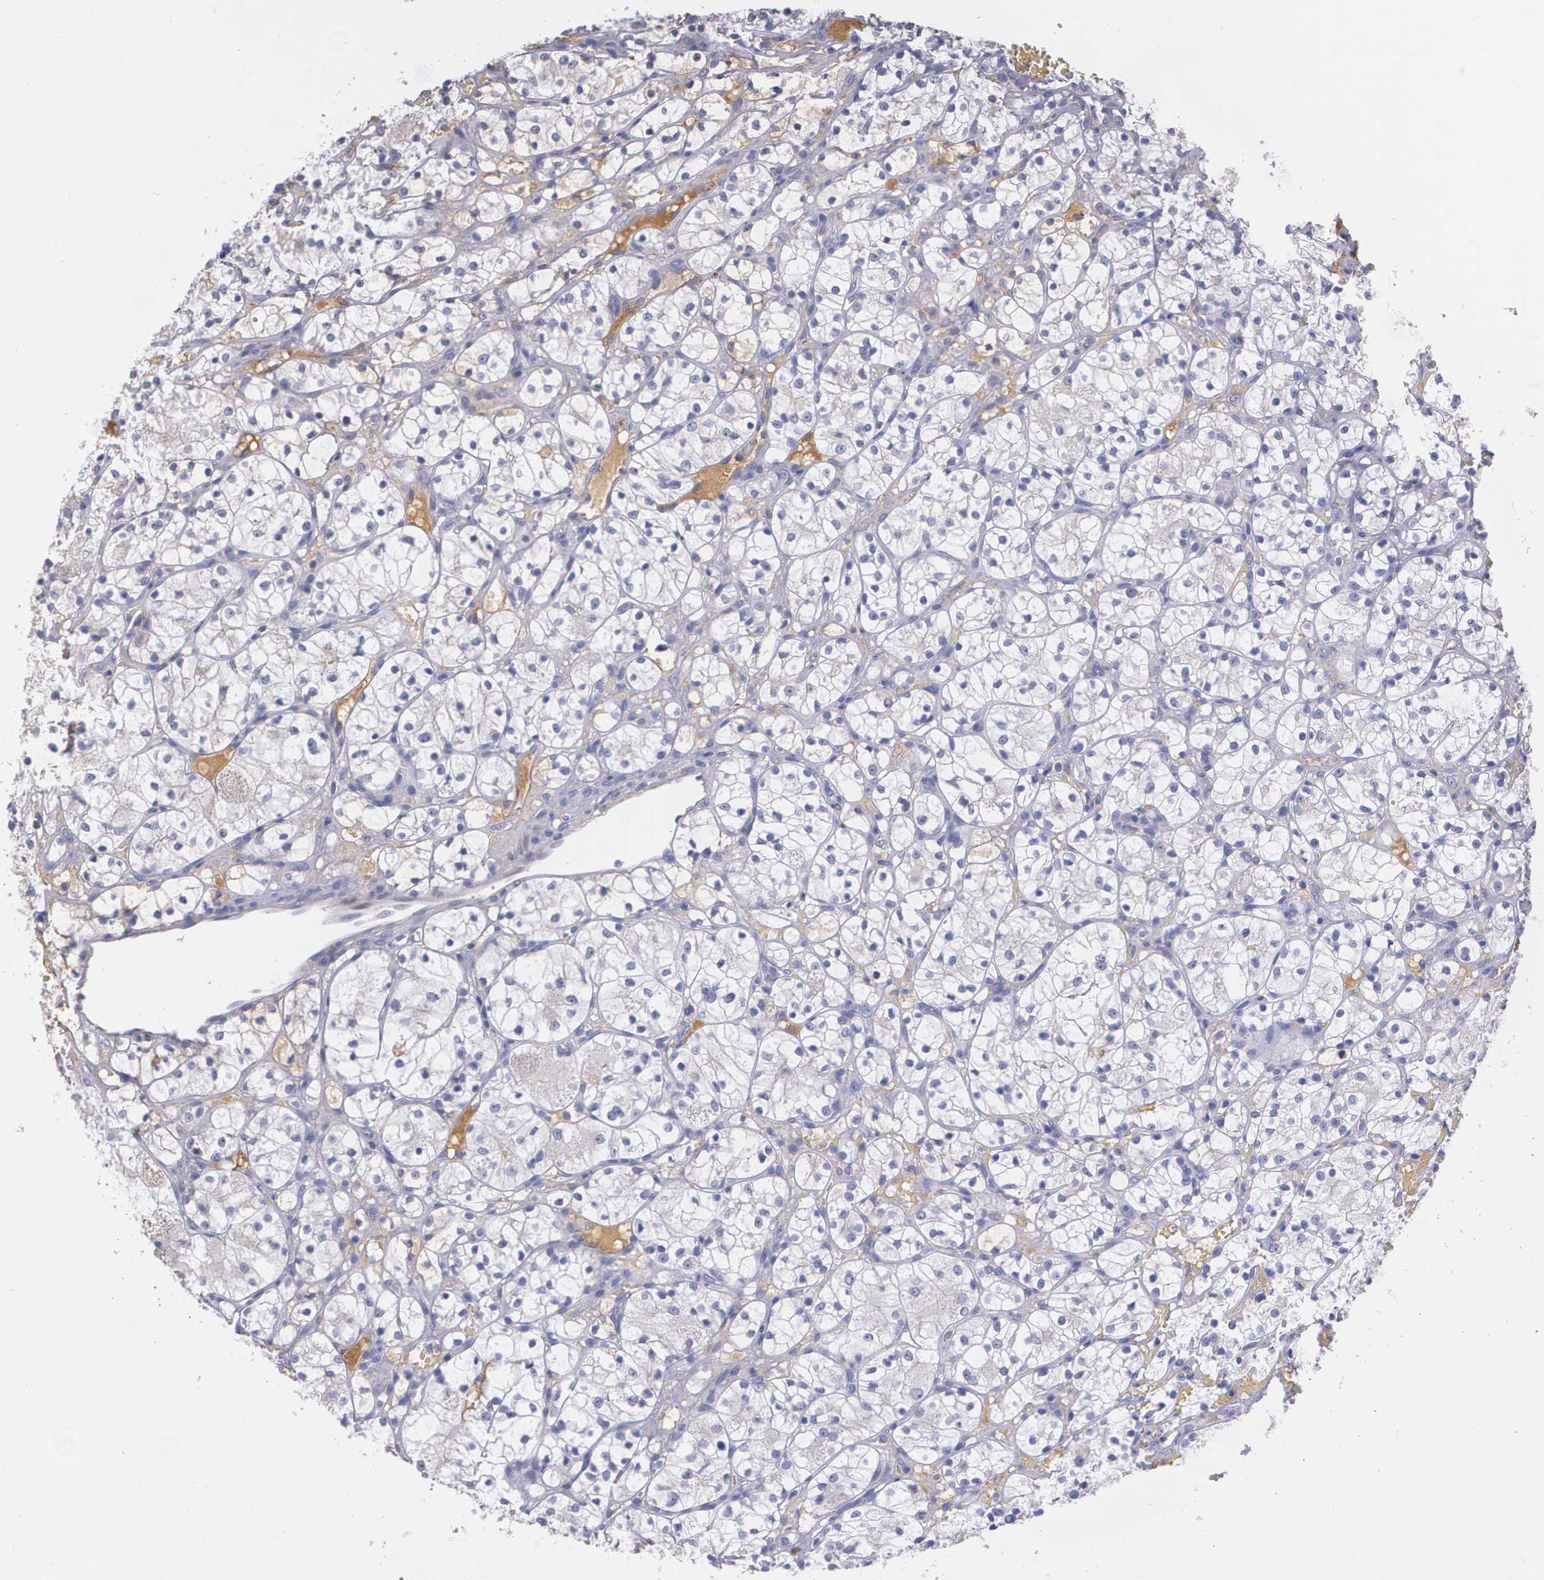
{"staining": {"intensity": "negative", "quantity": "none", "location": "none"}, "tissue": "renal cancer", "cell_type": "Tumor cells", "image_type": "cancer", "snomed": [{"axis": "morphology", "description": "Adenocarcinoma, NOS"}, {"axis": "topography", "description": "Kidney"}], "caption": "The immunohistochemistry (IHC) micrograph has no significant expression in tumor cells of renal adenocarcinoma tissue.", "gene": "AMBP", "patient": {"sex": "female", "age": 60}}